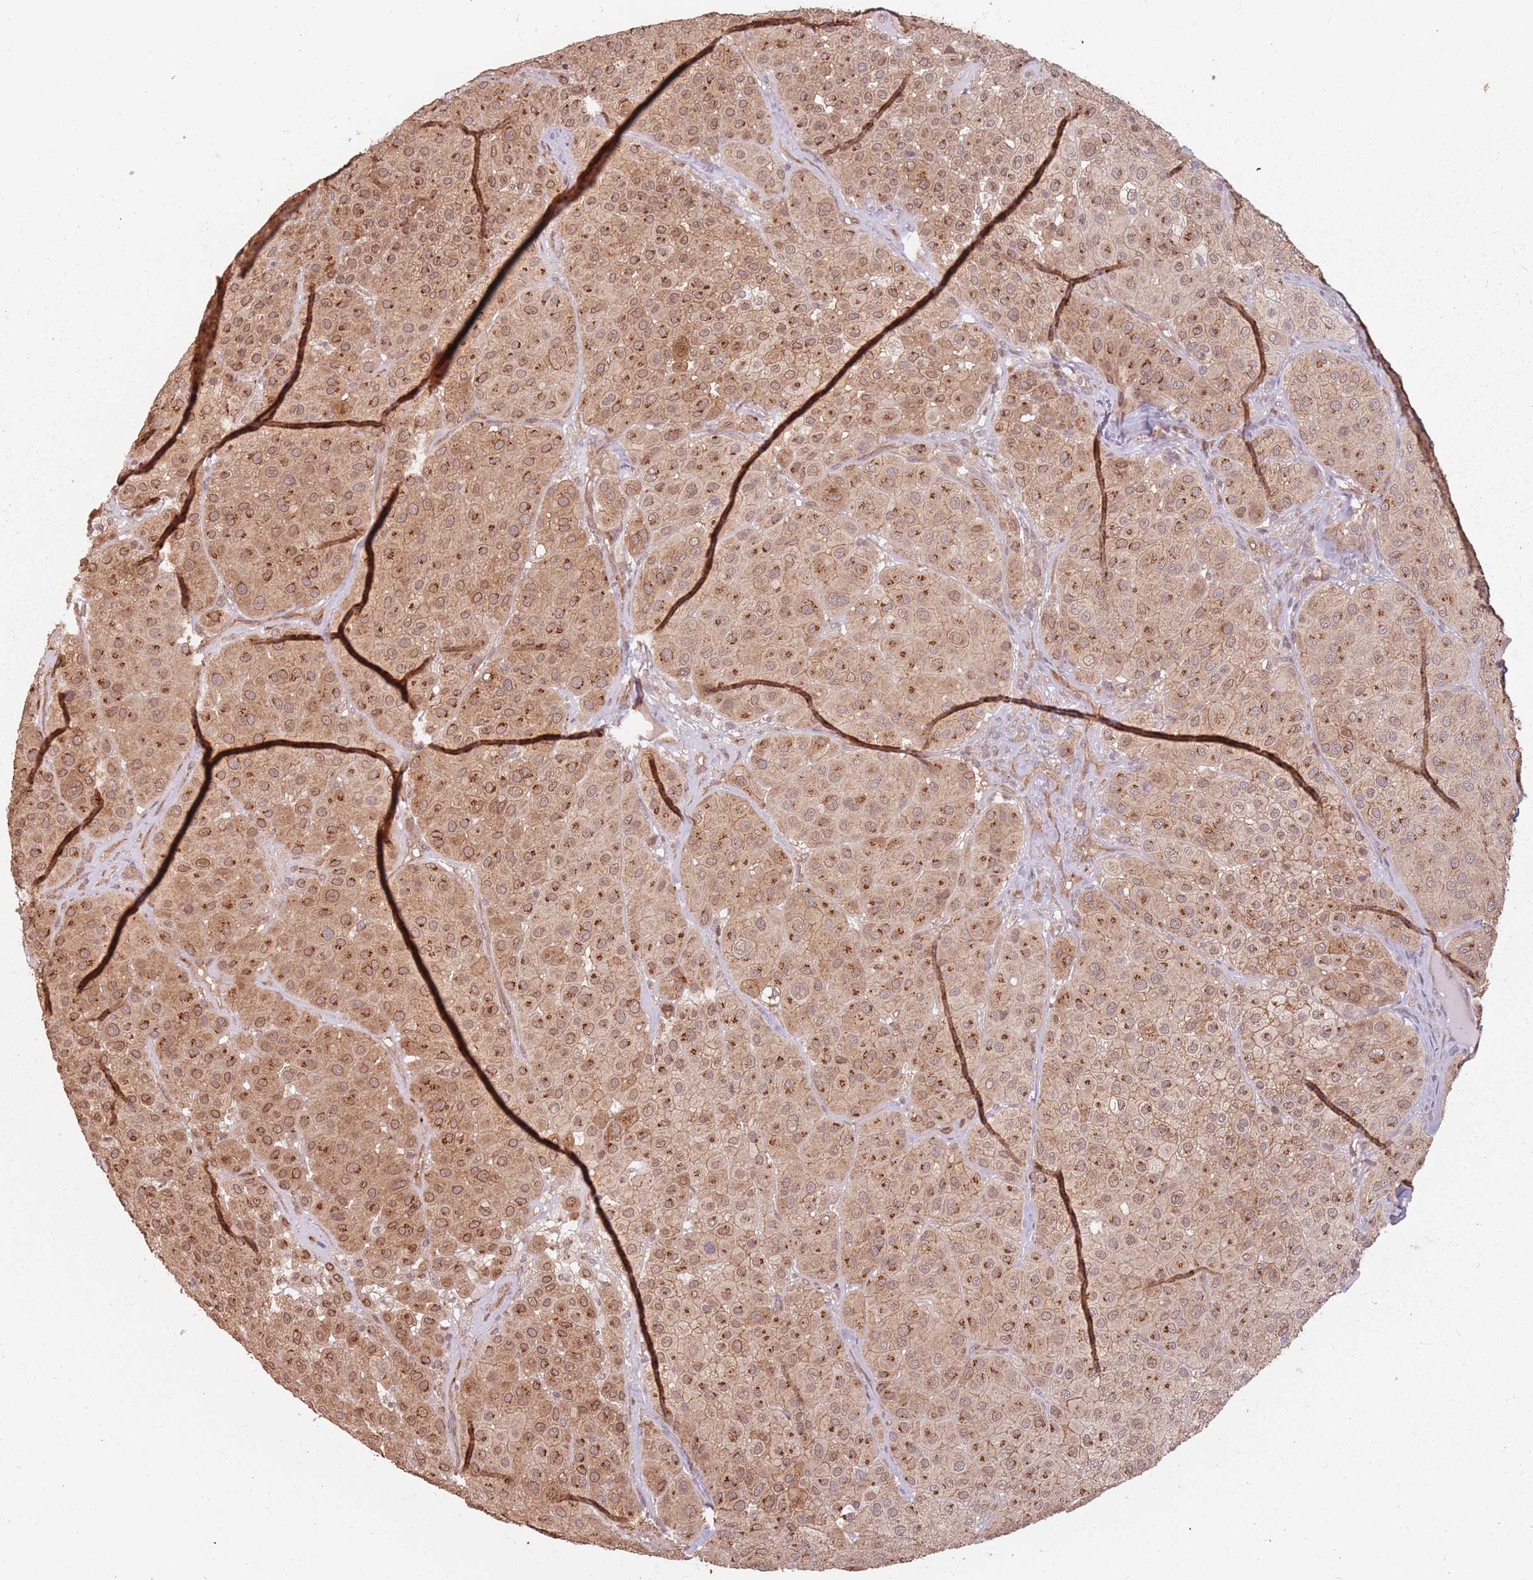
{"staining": {"intensity": "moderate", "quantity": ">75%", "location": "cytoplasmic/membranous"}, "tissue": "melanoma", "cell_type": "Tumor cells", "image_type": "cancer", "snomed": [{"axis": "morphology", "description": "Malignant melanoma, Metastatic site"}, {"axis": "topography", "description": "Smooth muscle"}], "caption": "This is a histology image of immunohistochemistry staining of malignant melanoma (metastatic site), which shows moderate expression in the cytoplasmic/membranous of tumor cells.", "gene": "C3orf14", "patient": {"sex": "male", "age": 41}}